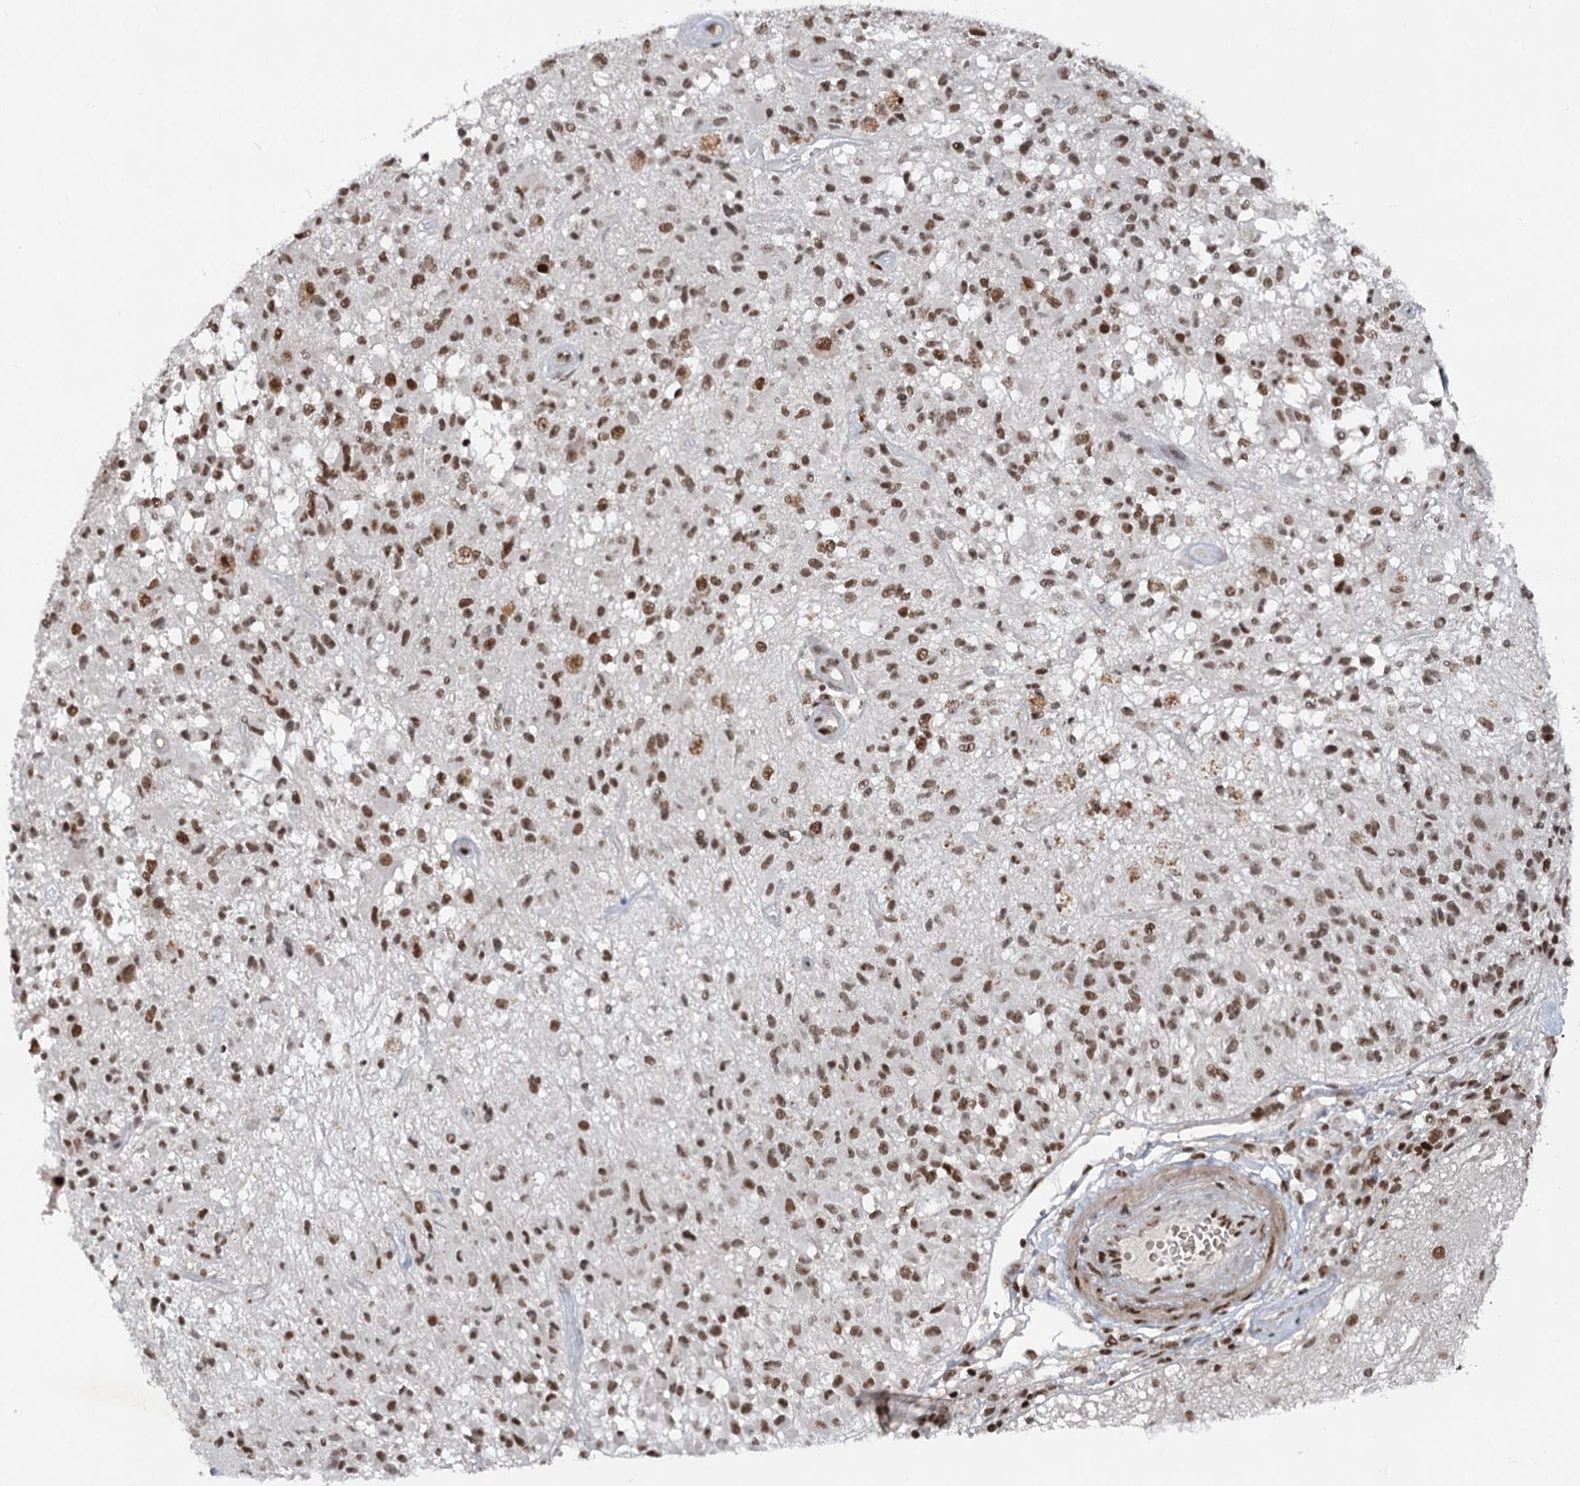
{"staining": {"intensity": "strong", "quantity": ">75%", "location": "nuclear"}, "tissue": "glioma", "cell_type": "Tumor cells", "image_type": "cancer", "snomed": [{"axis": "morphology", "description": "Glioma, malignant, High grade"}, {"axis": "morphology", "description": "Glioblastoma, NOS"}, {"axis": "topography", "description": "Brain"}], "caption": "A micrograph of glioma stained for a protein reveals strong nuclear brown staining in tumor cells.", "gene": "CGGBP1", "patient": {"sex": "male", "age": 60}}